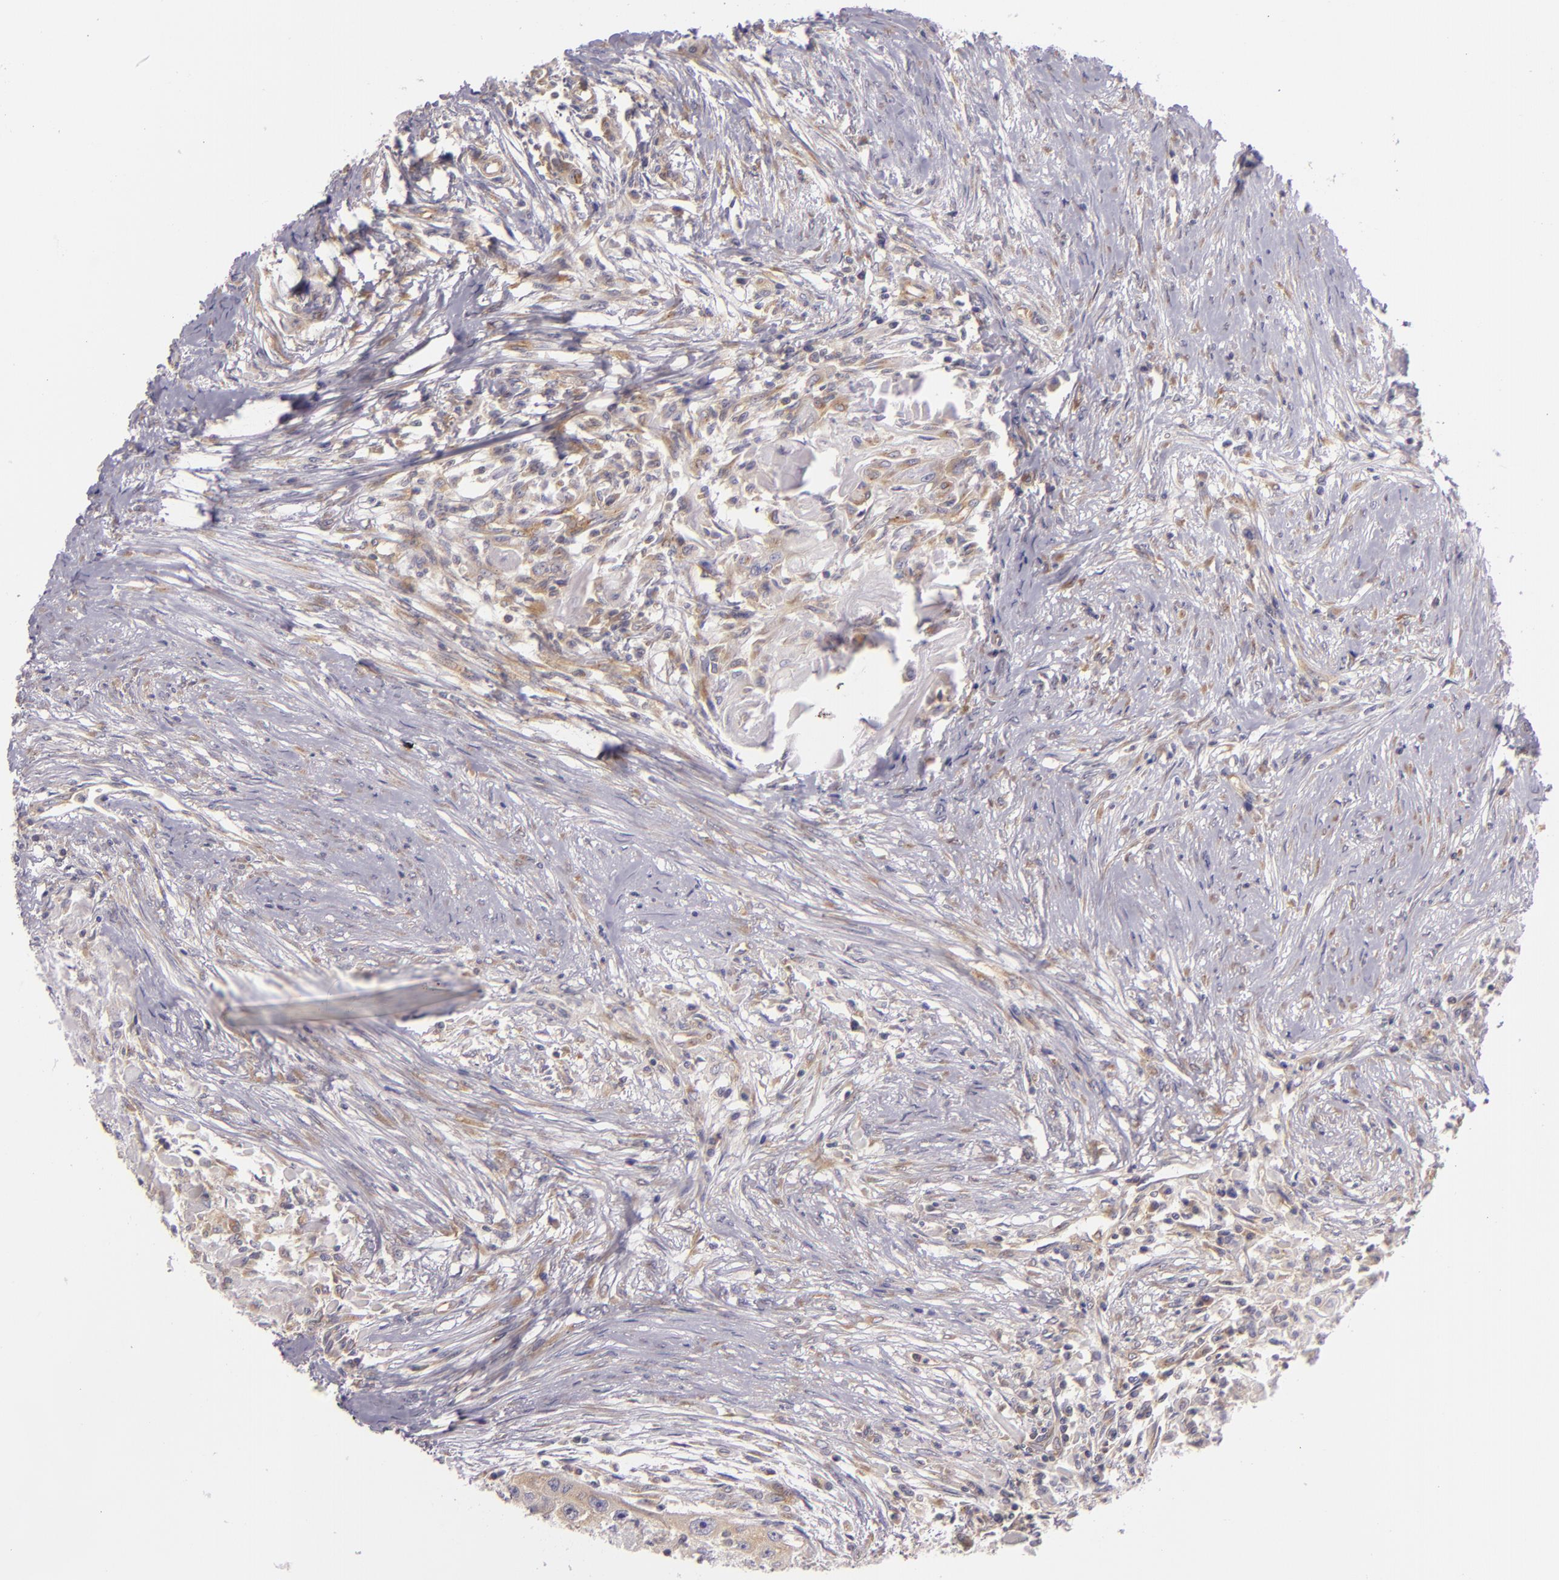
{"staining": {"intensity": "weak", "quantity": "25%-75%", "location": "cytoplasmic/membranous"}, "tissue": "head and neck cancer", "cell_type": "Tumor cells", "image_type": "cancer", "snomed": [{"axis": "morphology", "description": "Squamous cell carcinoma, NOS"}, {"axis": "topography", "description": "Head-Neck"}], "caption": "Weak cytoplasmic/membranous positivity is present in about 25%-75% of tumor cells in head and neck cancer. Using DAB (3,3'-diaminobenzidine) (brown) and hematoxylin (blue) stains, captured at high magnification using brightfield microscopy.", "gene": "UPF3B", "patient": {"sex": "male", "age": 64}}